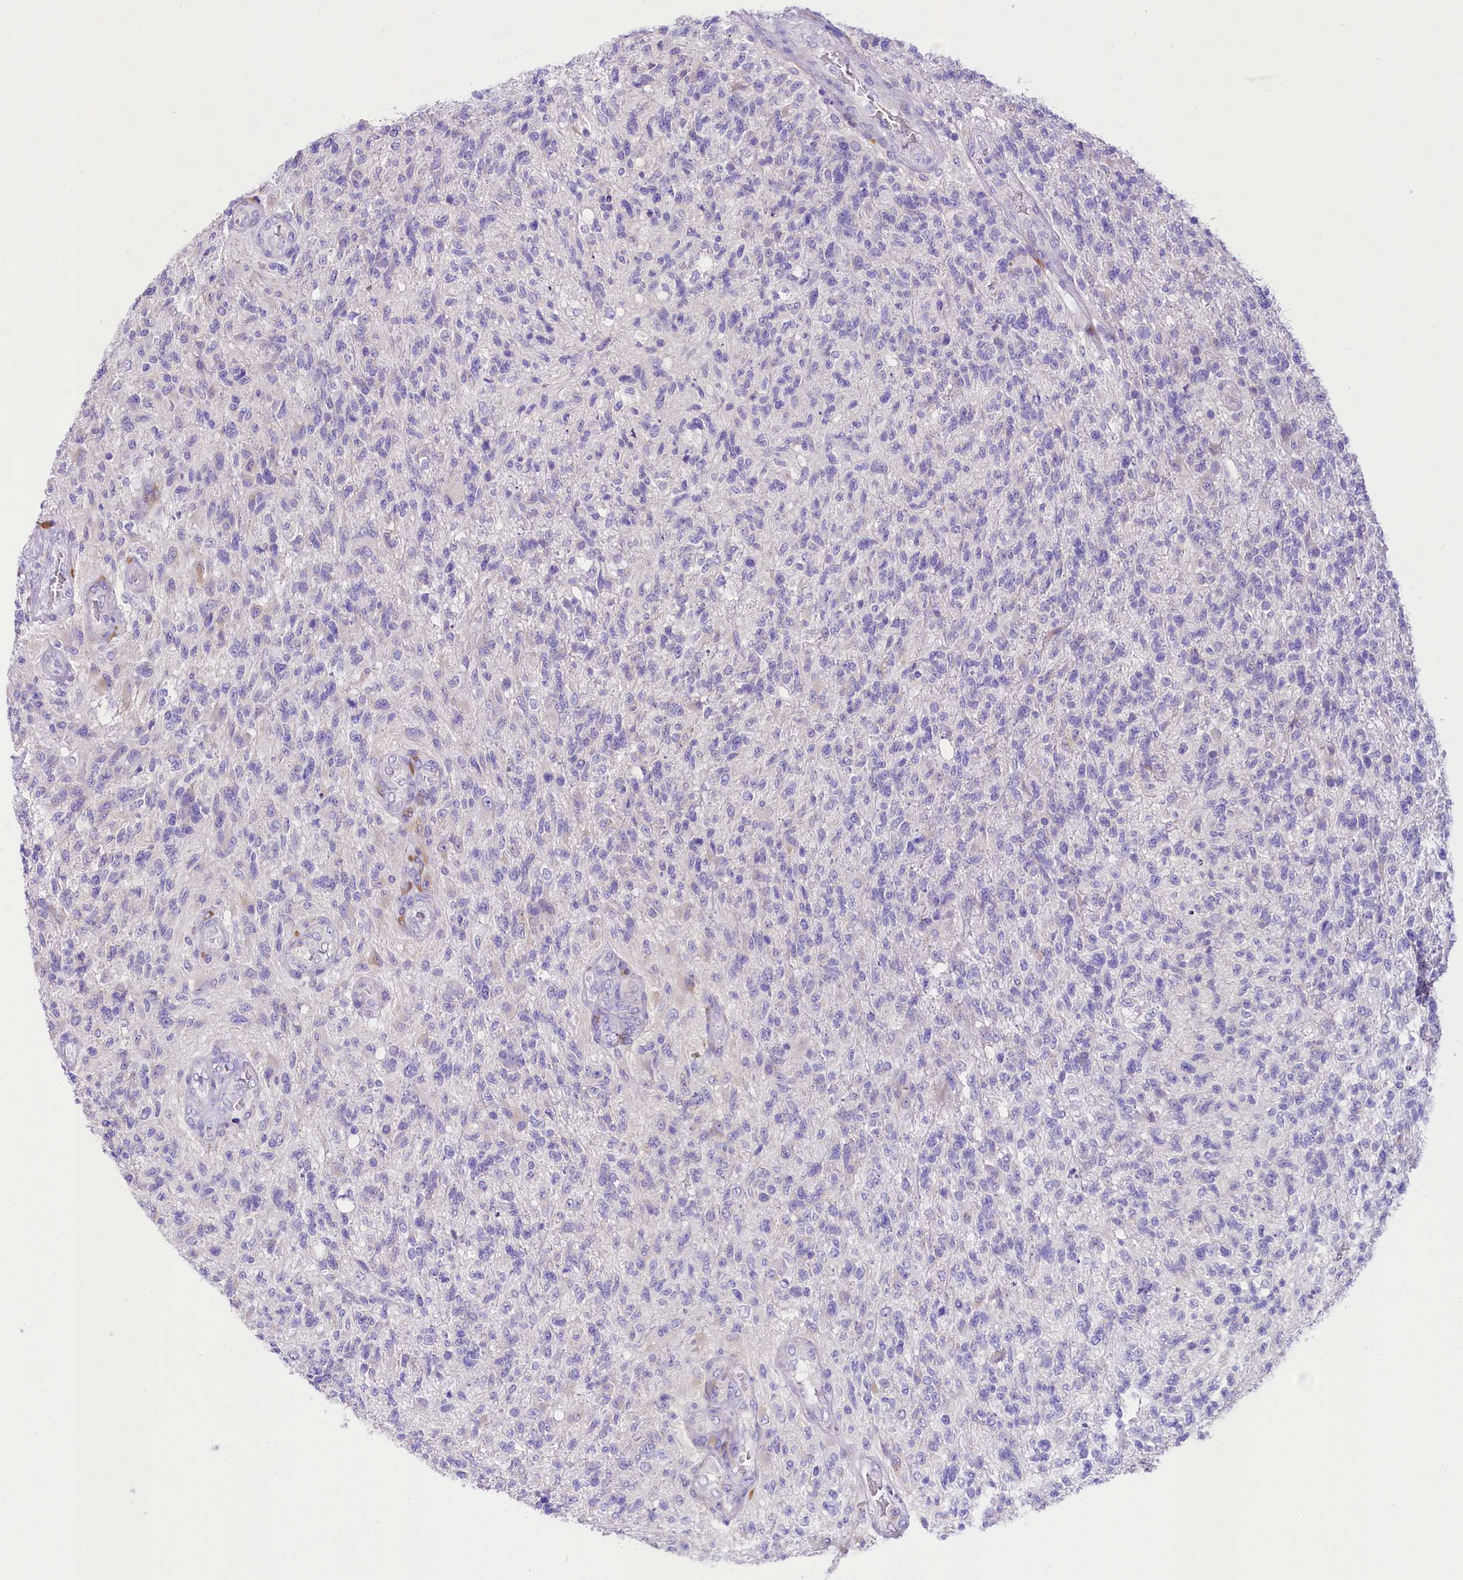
{"staining": {"intensity": "negative", "quantity": "none", "location": "none"}, "tissue": "glioma", "cell_type": "Tumor cells", "image_type": "cancer", "snomed": [{"axis": "morphology", "description": "Glioma, malignant, High grade"}, {"axis": "topography", "description": "Brain"}], "caption": "High-grade glioma (malignant) was stained to show a protein in brown. There is no significant staining in tumor cells.", "gene": "A2ML1", "patient": {"sex": "male", "age": 56}}